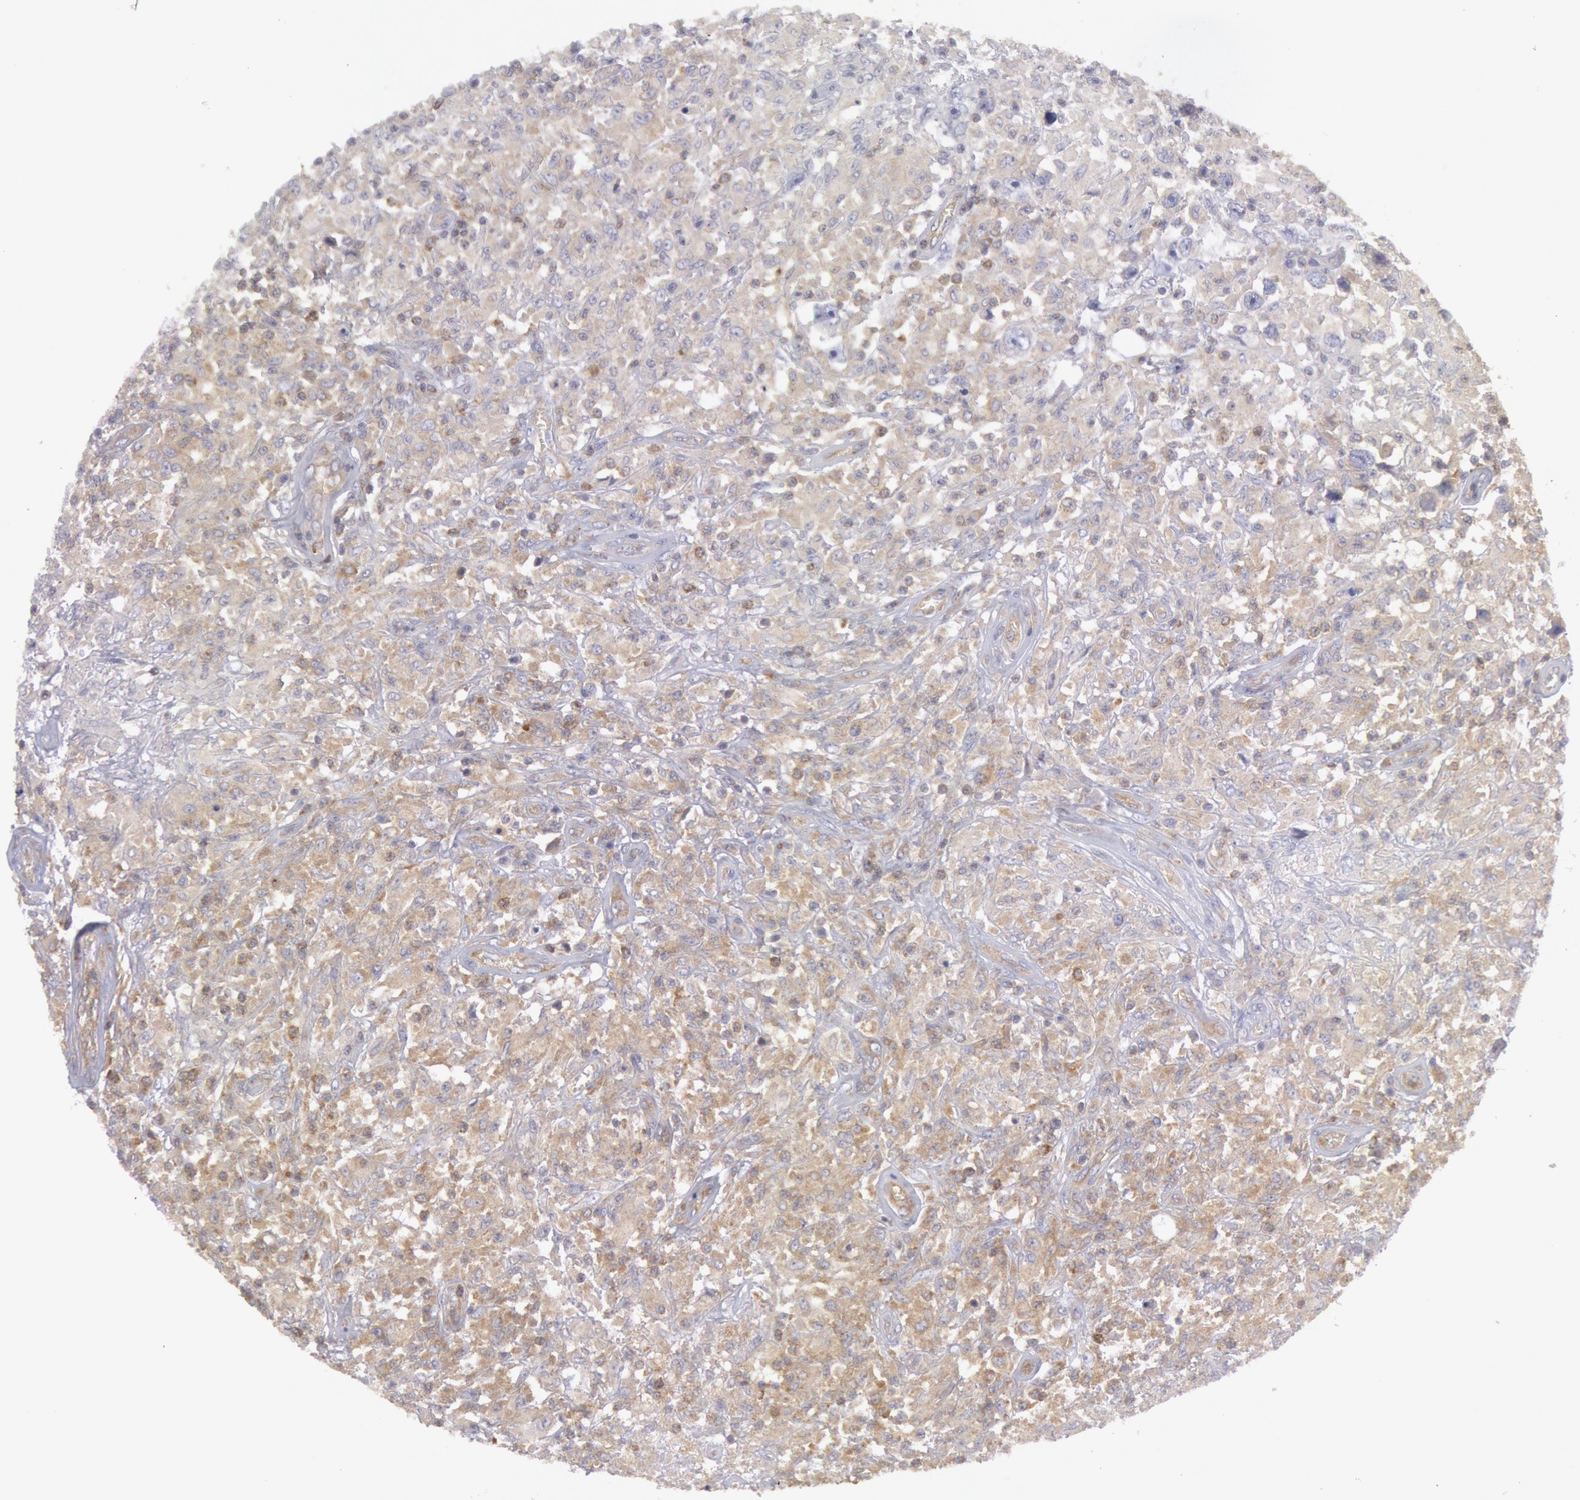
{"staining": {"intensity": "negative", "quantity": "none", "location": "none"}, "tissue": "testis cancer", "cell_type": "Tumor cells", "image_type": "cancer", "snomed": [{"axis": "morphology", "description": "Seminoma, NOS"}, {"axis": "topography", "description": "Testis"}], "caption": "A high-resolution photomicrograph shows IHC staining of testis seminoma, which shows no significant positivity in tumor cells. Nuclei are stained in blue.", "gene": "IKBKB", "patient": {"sex": "male", "age": 34}}